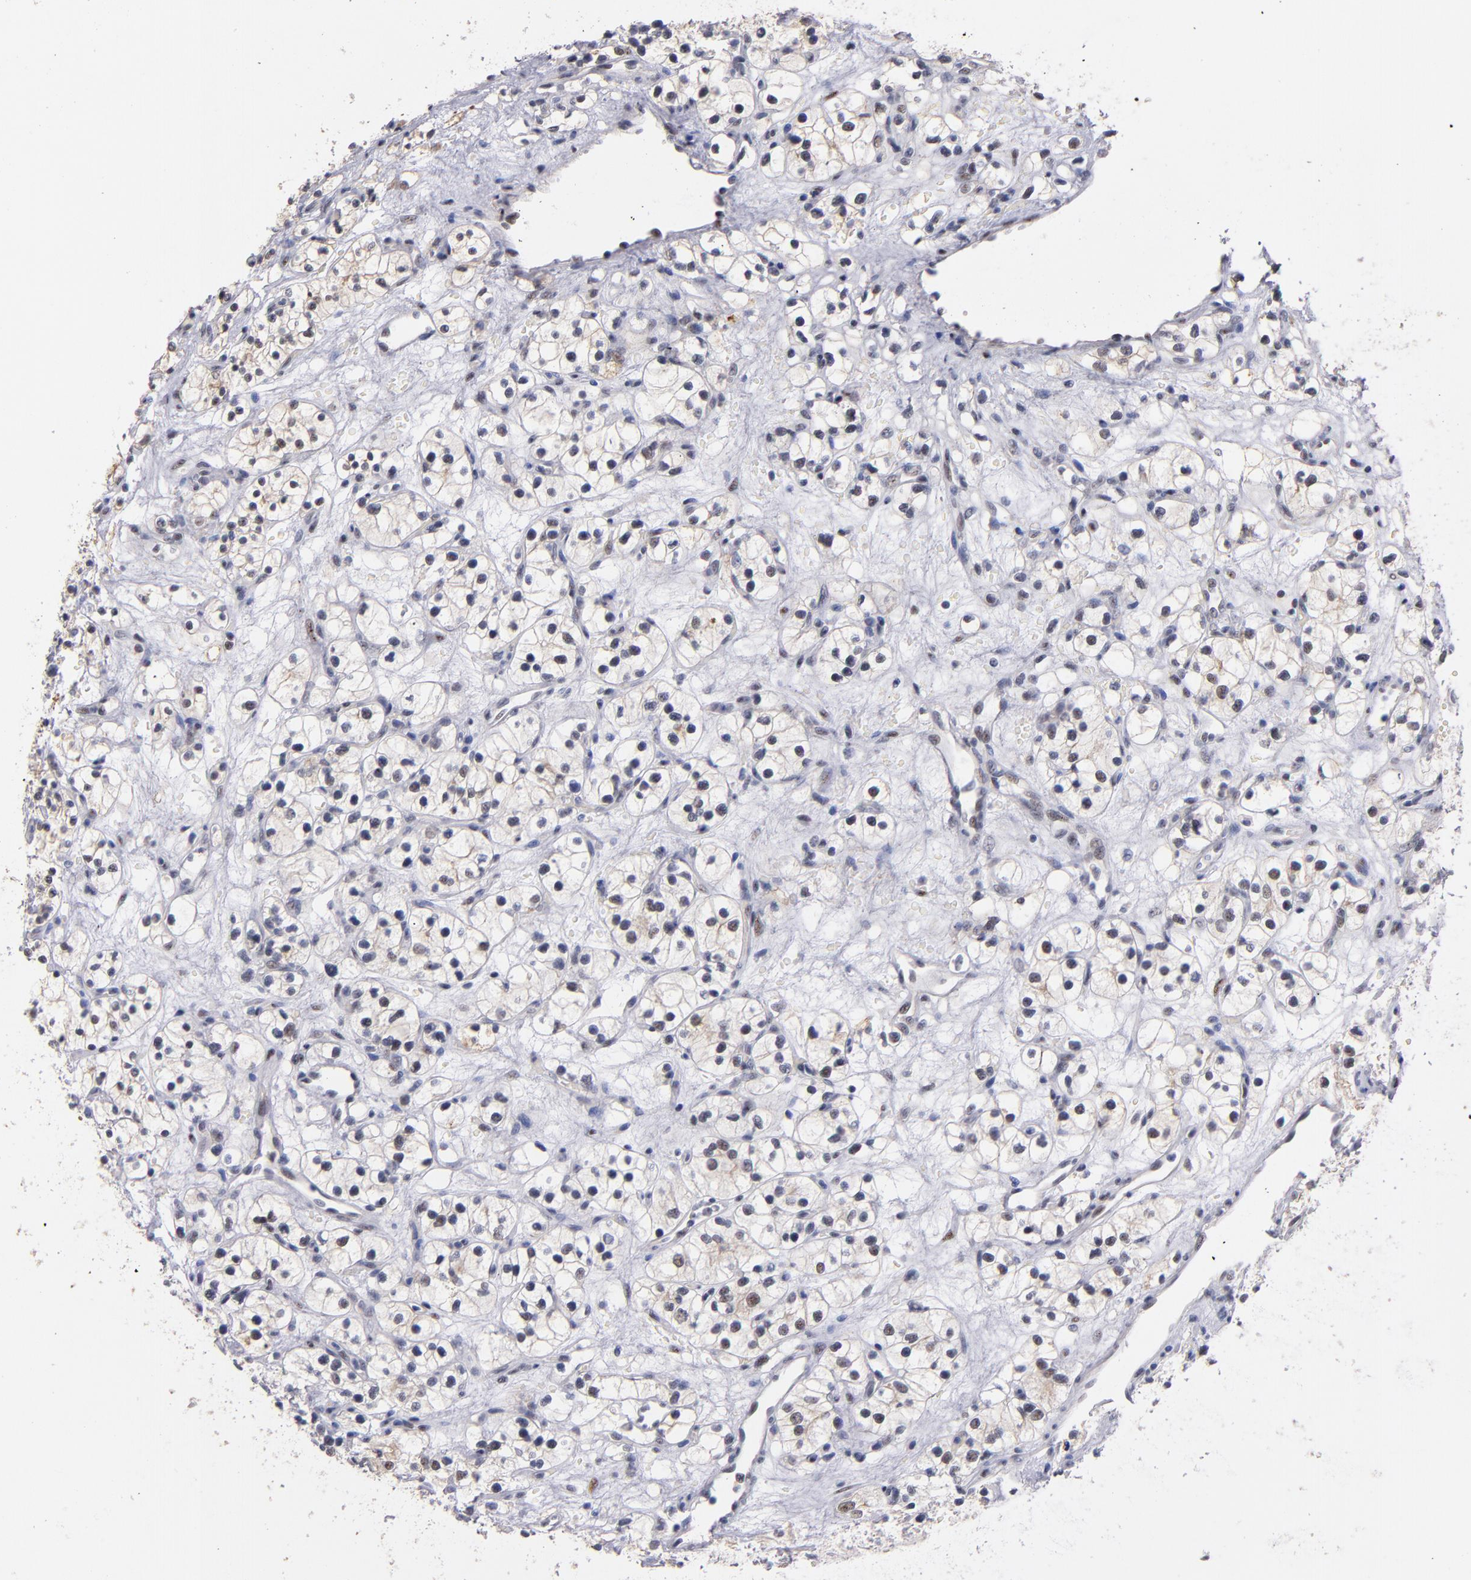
{"staining": {"intensity": "weak", "quantity": "<25%", "location": "nuclear"}, "tissue": "renal cancer", "cell_type": "Tumor cells", "image_type": "cancer", "snomed": [{"axis": "morphology", "description": "Adenocarcinoma, NOS"}, {"axis": "topography", "description": "Kidney"}], "caption": "Tumor cells show no significant staining in adenocarcinoma (renal). Brightfield microscopy of immunohistochemistry (IHC) stained with DAB (3,3'-diaminobenzidine) (brown) and hematoxylin (blue), captured at high magnification.", "gene": "RAF1", "patient": {"sex": "female", "age": 60}}